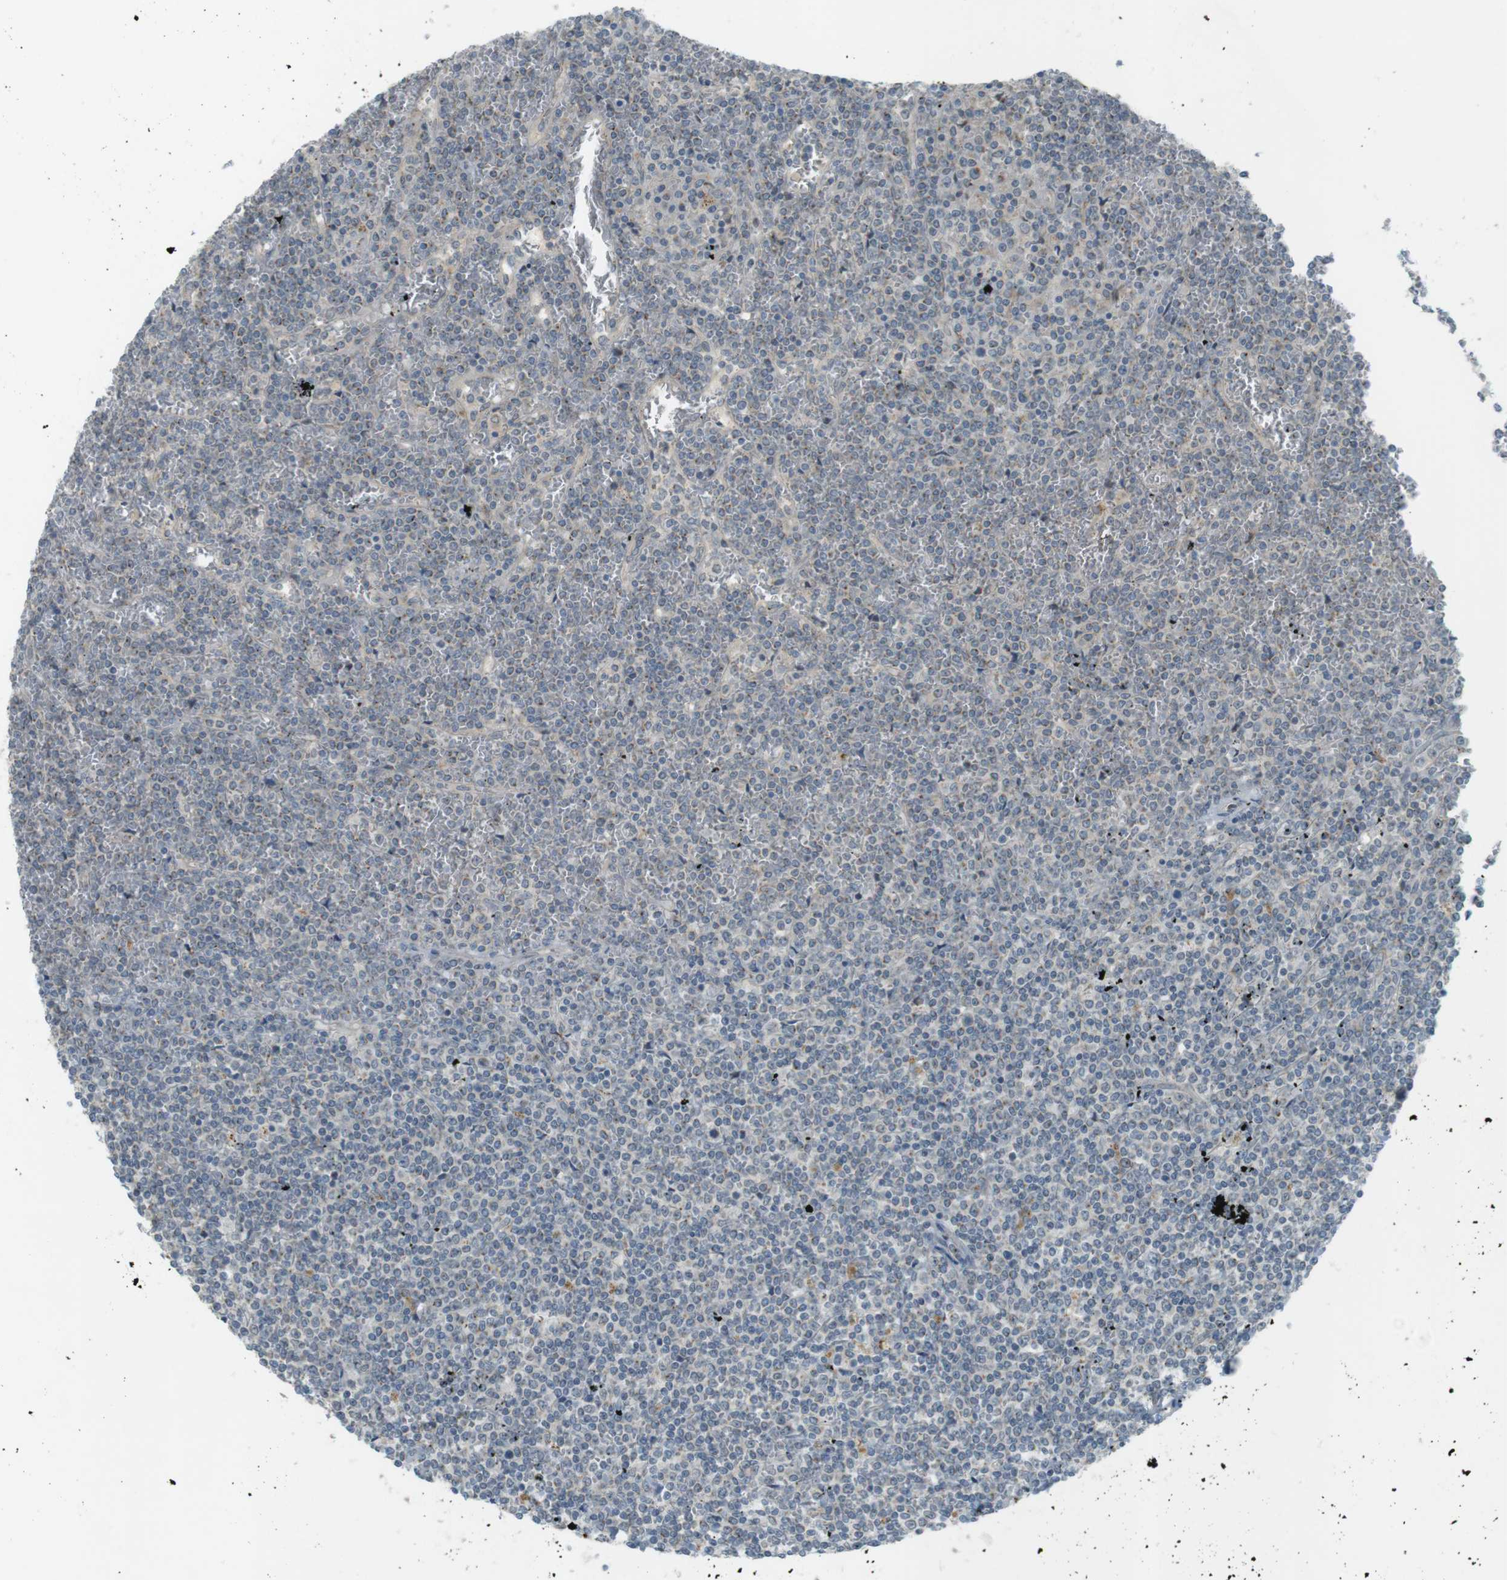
{"staining": {"intensity": "moderate", "quantity": "<25%", "location": "cytoplasmic/membranous"}, "tissue": "lymphoma", "cell_type": "Tumor cells", "image_type": "cancer", "snomed": [{"axis": "morphology", "description": "Malignant lymphoma, non-Hodgkin's type, Low grade"}, {"axis": "topography", "description": "Spleen"}], "caption": "Protein analysis of lymphoma tissue displays moderate cytoplasmic/membranous expression in about <25% of tumor cells.", "gene": "UGT8", "patient": {"sex": "female", "age": 19}}